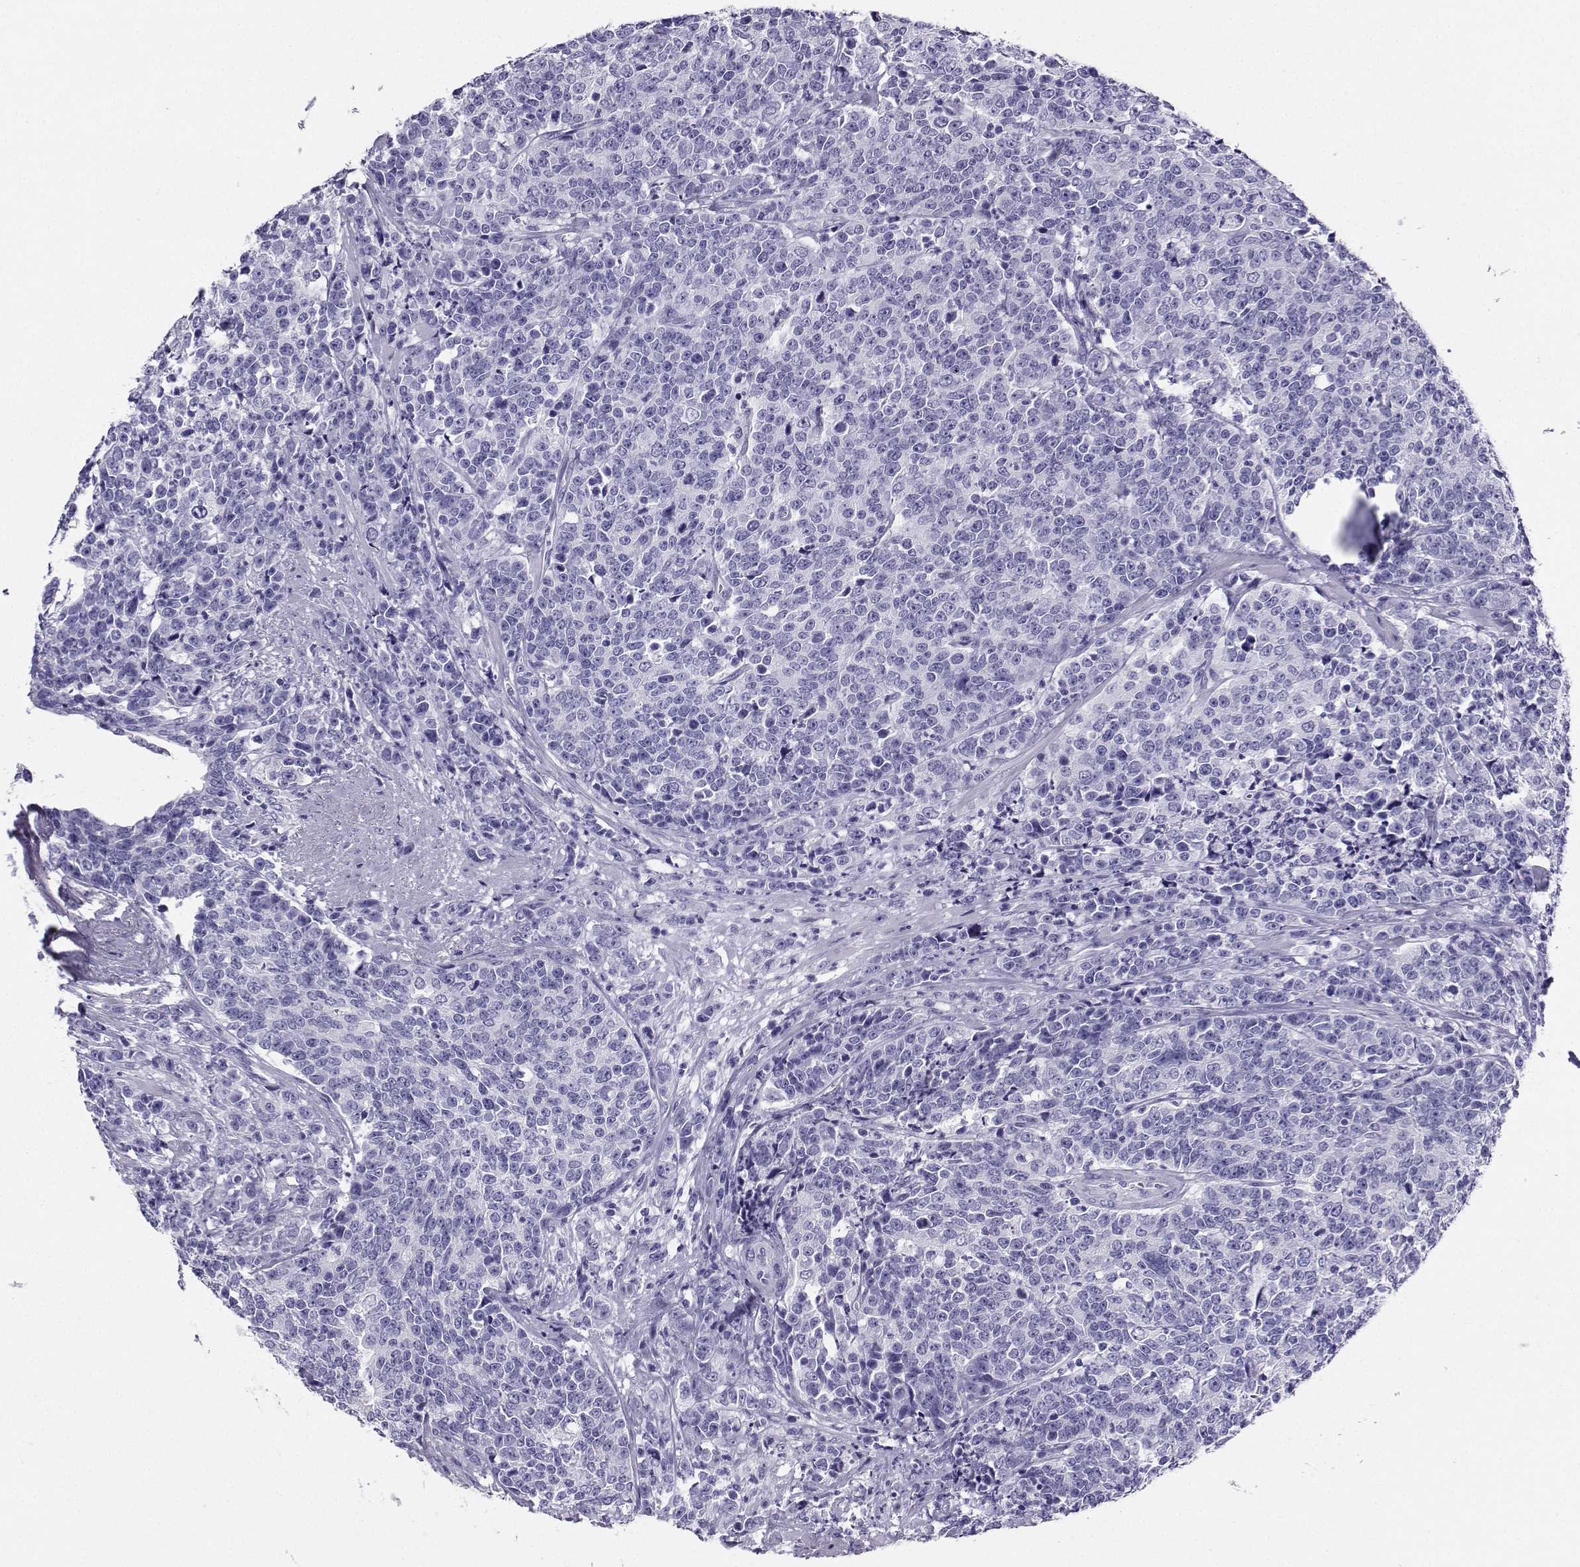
{"staining": {"intensity": "negative", "quantity": "none", "location": "none"}, "tissue": "prostate cancer", "cell_type": "Tumor cells", "image_type": "cancer", "snomed": [{"axis": "morphology", "description": "Adenocarcinoma, NOS"}, {"axis": "topography", "description": "Prostate"}], "caption": "Immunohistochemistry of human prostate cancer reveals no staining in tumor cells.", "gene": "CD109", "patient": {"sex": "male", "age": 67}}